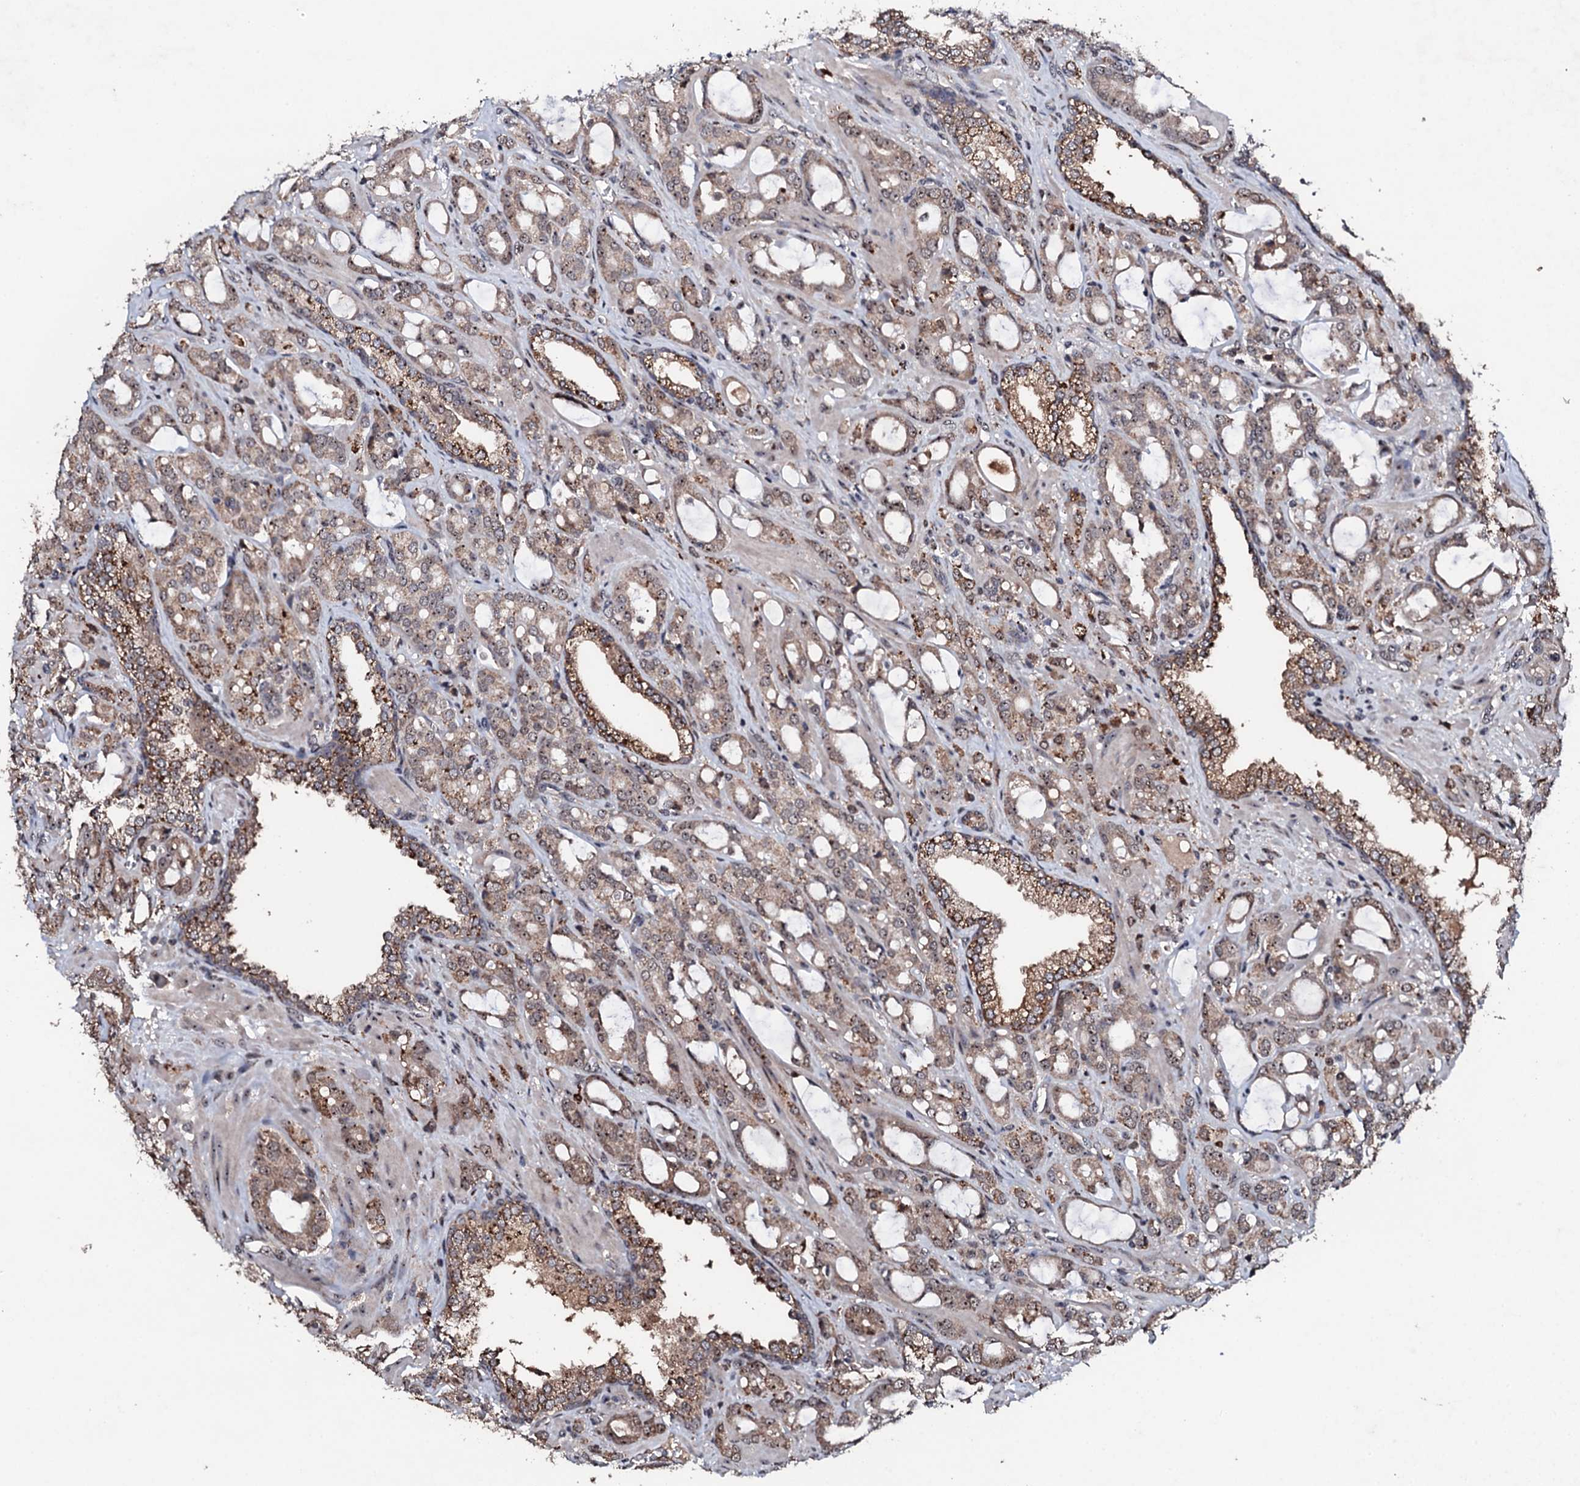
{"staining": {"intensity": "weak", "quantity": ">75%", "location": "cytoplasmic/membranous,nuclear"}, "tissue": "prostate cancer", "cell_type": "Tumor cells", "image_type": "cancer", "snomed": [{"axis": "morphology", "description": "Adenocarcinoma, High grade"}, {"axis": "topography", "description": "Prostate"}], "caption": "Prostate high-grade adenocarcinoma stained for a protein (brown) demonstrates weak cytoplasmic/membranous and nuclear positive positivity in about >75% of tumor cells.", "gene": "FAM111A", "patient": {"sex": "male", "age": 72}}